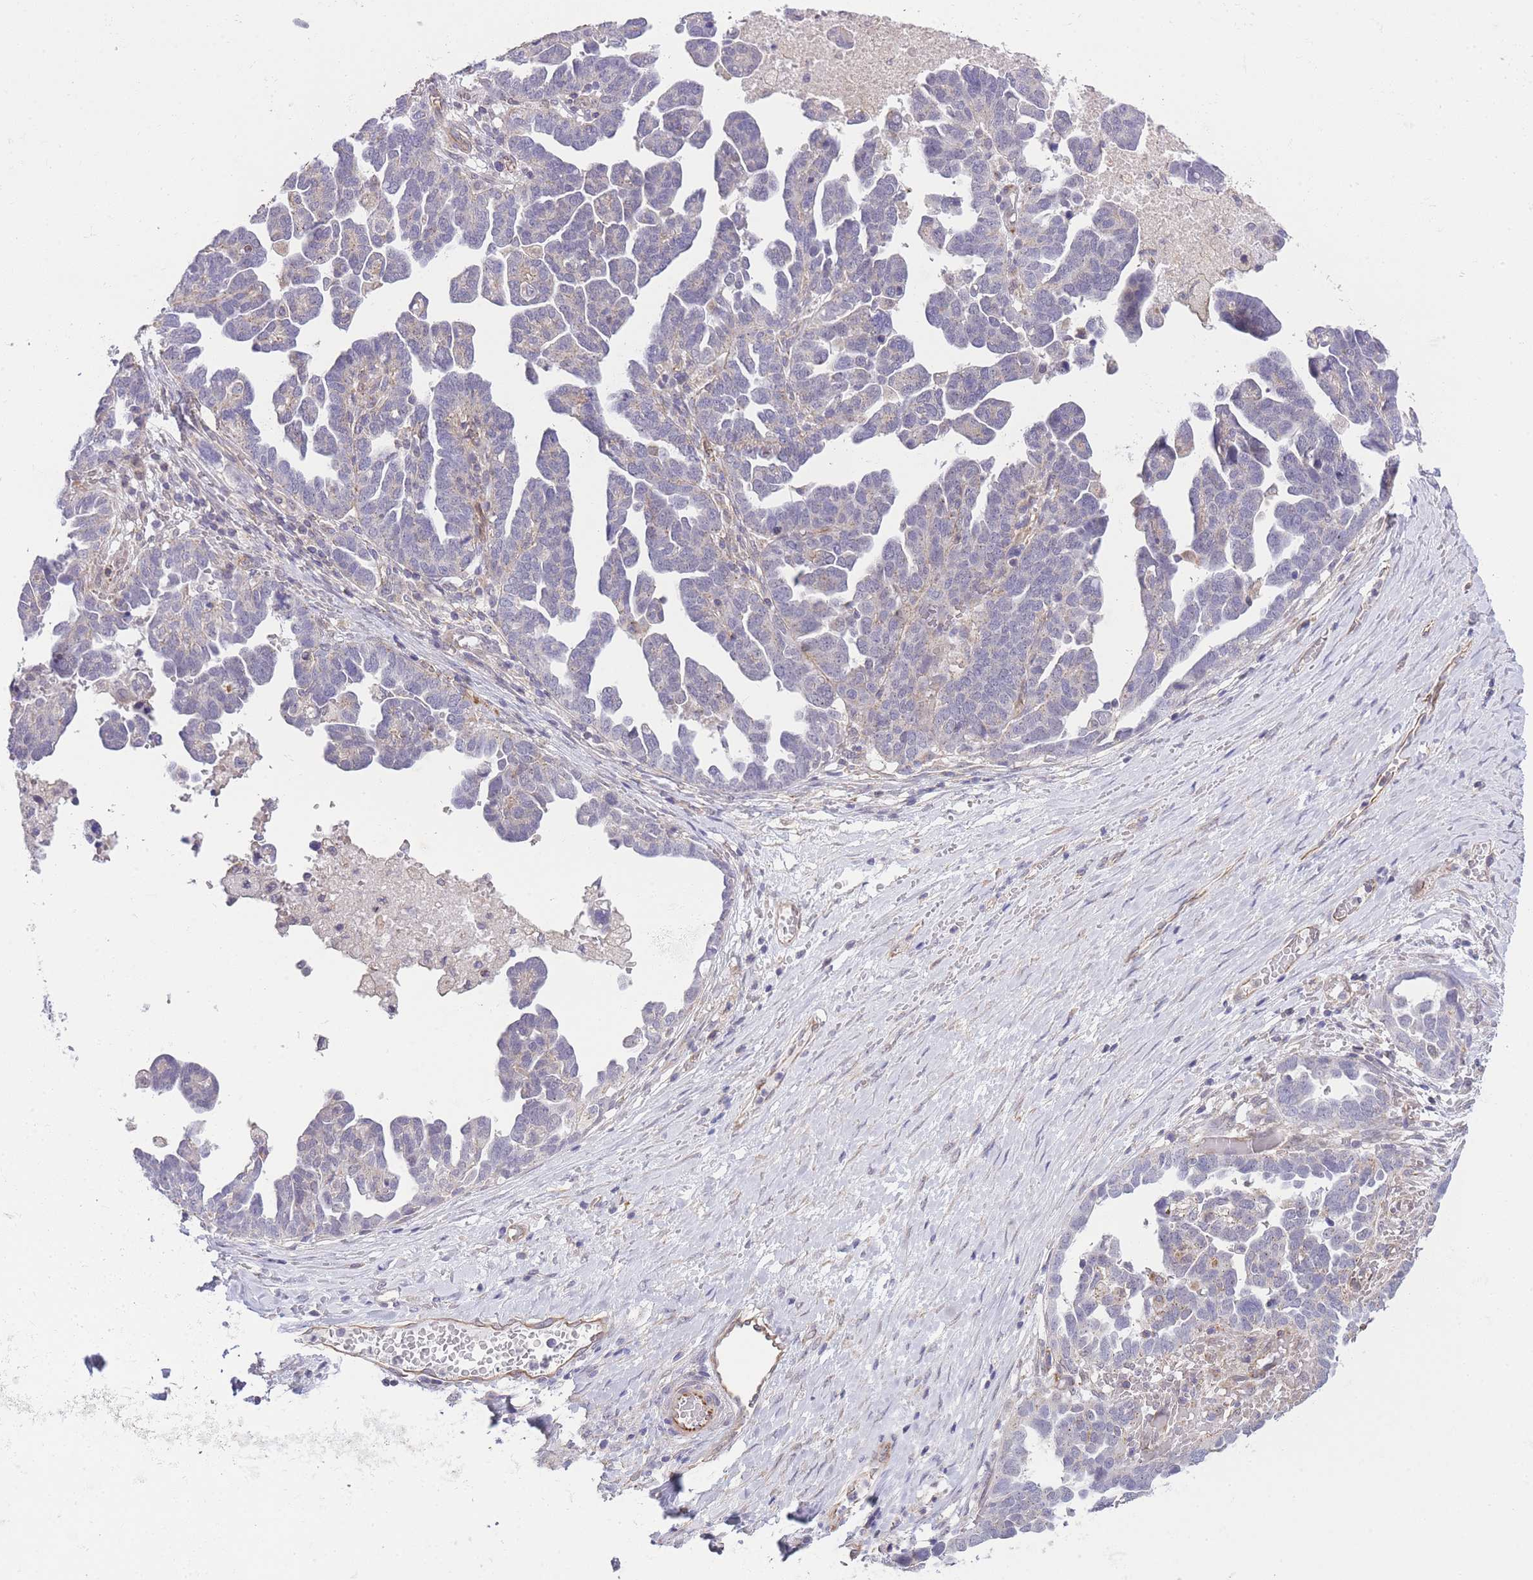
{"staining": {"intensity": "negative", "quantity": "none", "location": "none"}, "tissue": "ovarian cancer", "cell_type": "Tumor cells", "image_type": "cancer", "snomed": [{"axis": "morphology", "description": "Cystadenocarcinoma, serous, NOS"}, {"axis": "topography", "description": "Ovary"}], "caption": "Micrograph shows no protein positivity in tumor cells of ovarian cancer (serous cystadenocarcinoma) tissue.", "gene": "CTBP1", "patient": {"sex": "female", "age": 54}}